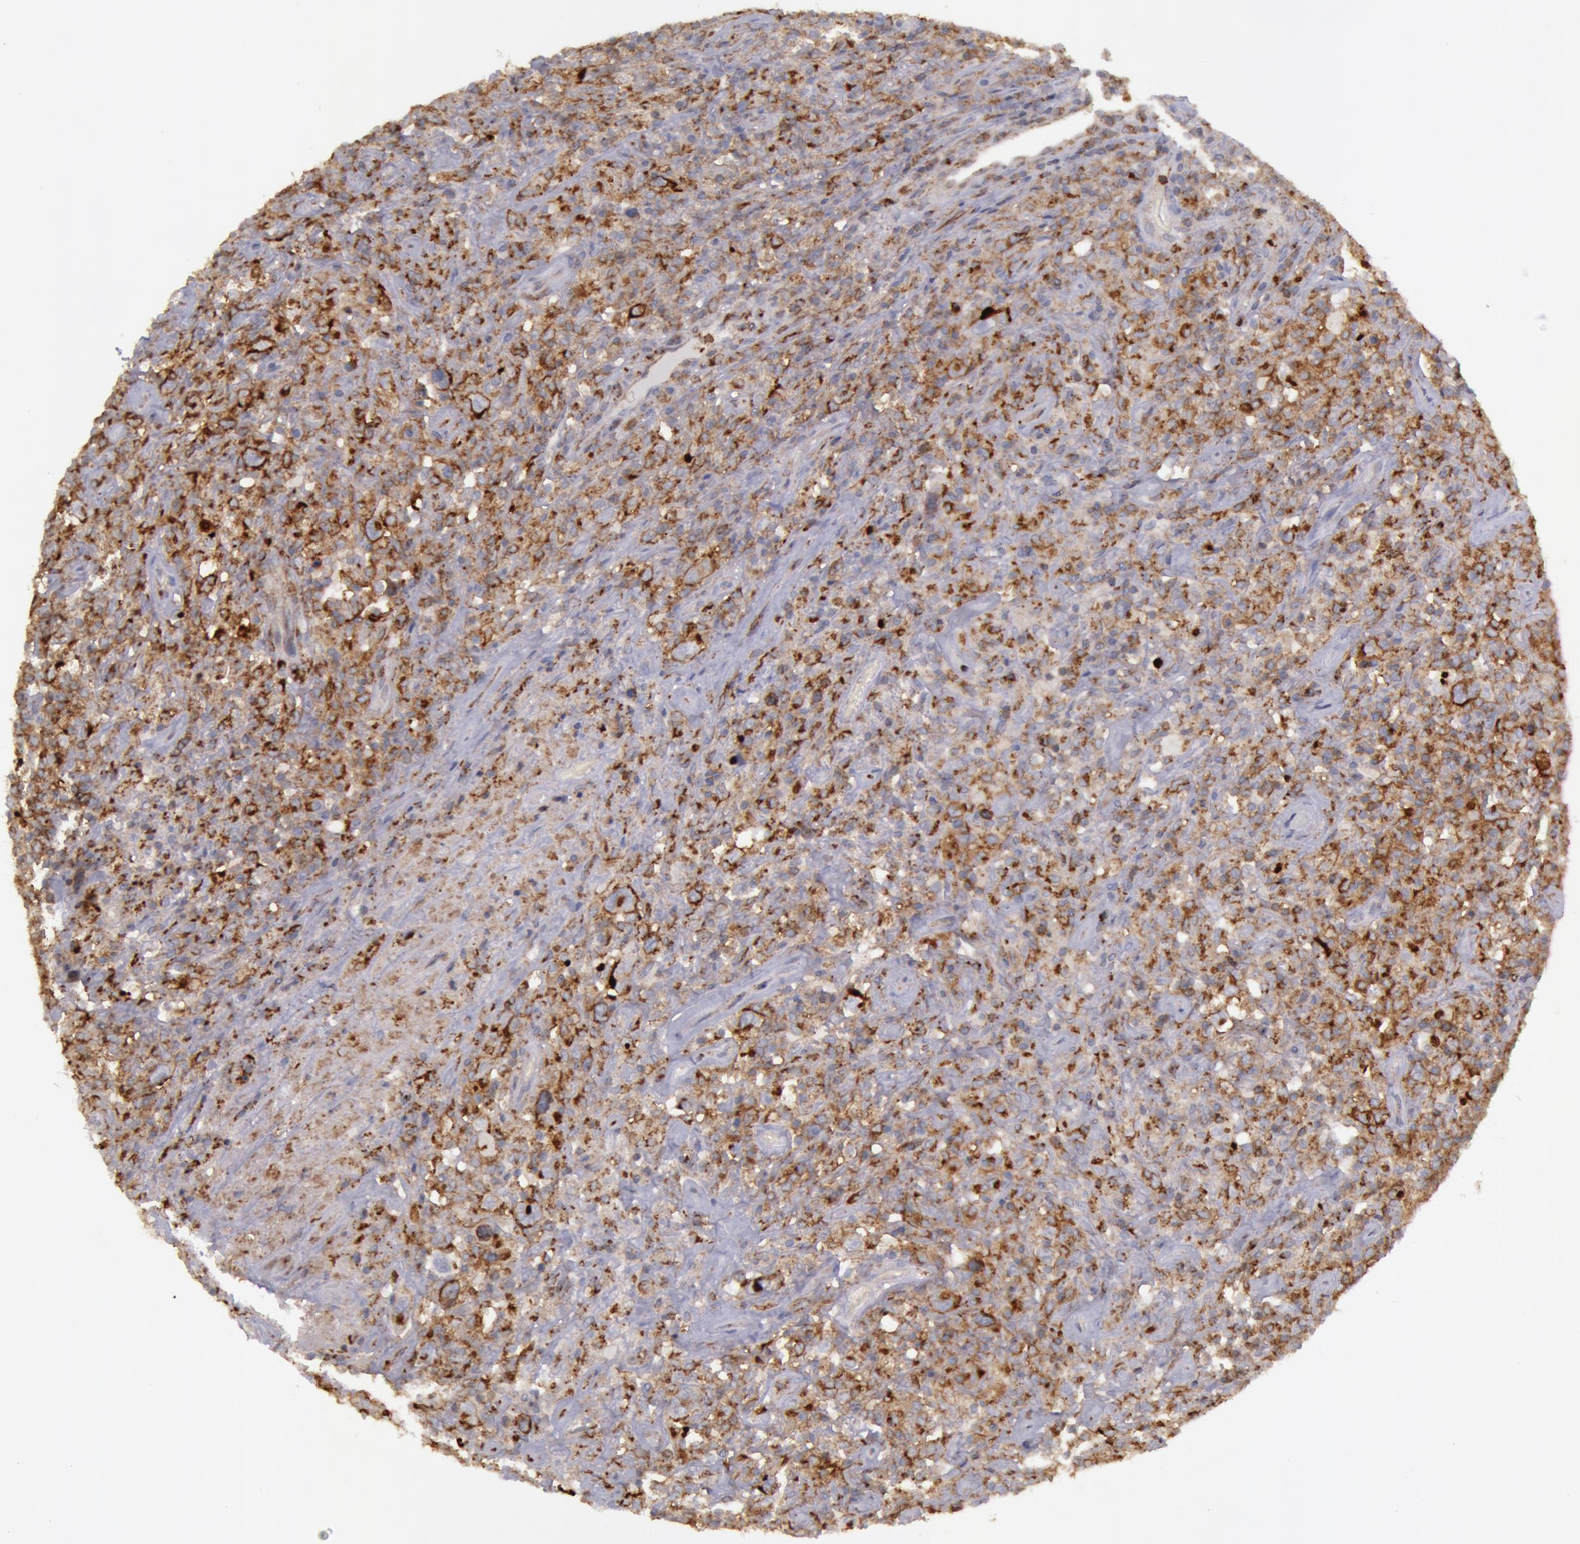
{"staining": {"intensity": "moderate", "quantity": ">75%", "location": "cytoplasmic/membranous"}, "tissue": "lymphoma", "cell_type": "Tumor cells", "image_type": "cancer", "snomed": [{"axis": "morphology", "description": "Hodgkin's disease, NOS"}, {"axis": "topography", "description": "Lymph node"}], "caption": "Hodgkin's disease tissue reveals moderate cytoplasmic/membranous staining in approximately >75% of tumor cells, visualized by immunohistochemistry. The staining is performed using DAB (3,3'-diaminobenzidine) brown chromogen to label protein expression. The nuclei are counter-stained blue using hematoxylin.", "gene": "FLOT2", "patient": {"sex": "male", "age": 46}}